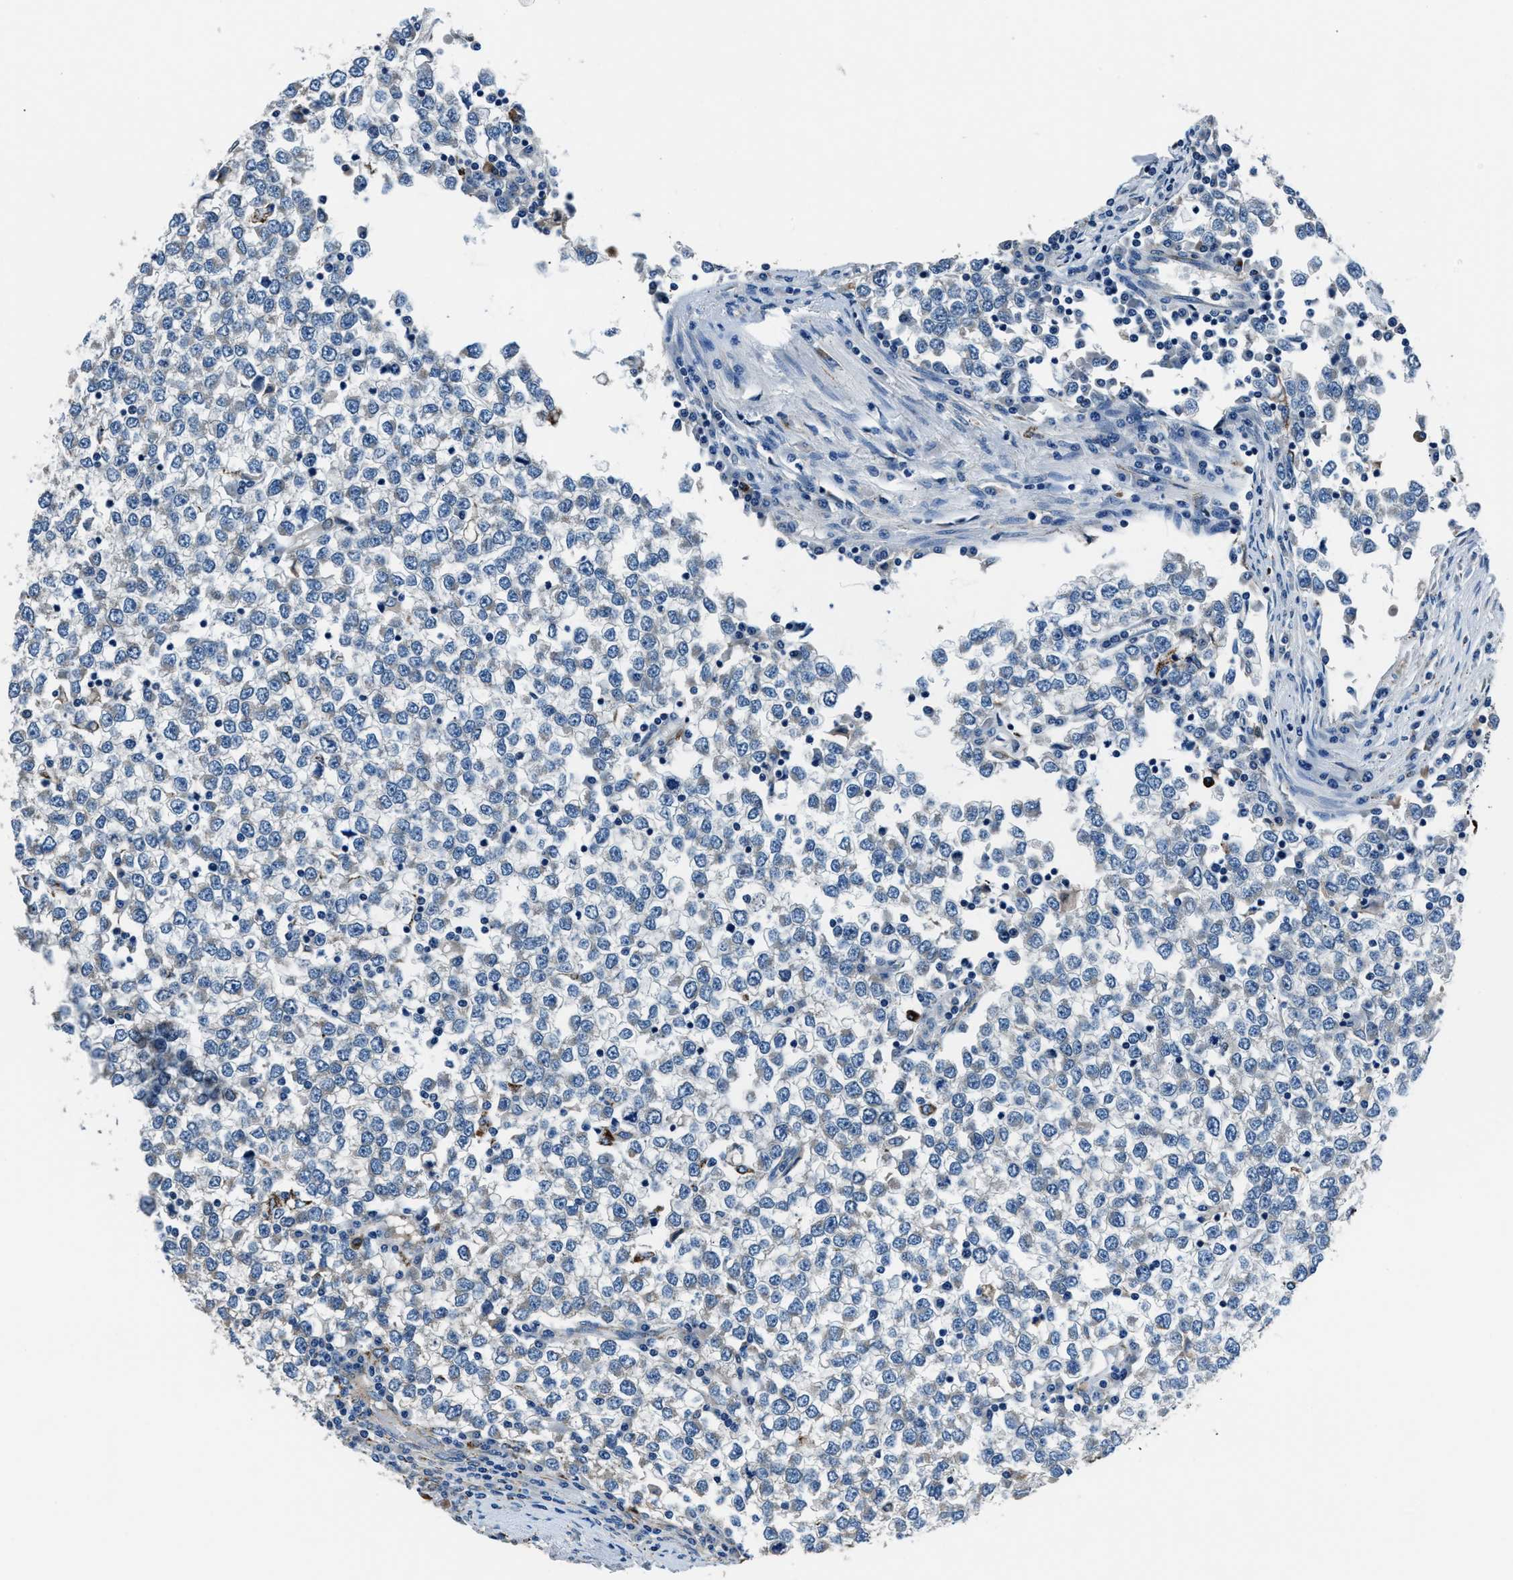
{"staining": {"intensity": "negative", "quantity": "none", "location": "none"}, "tissue": "testis cancer", "cell_type": "Tumor cells", "image_type": "cancer", "snomed": [{"axis": "morphology", "description": "Seminoma, NOS"}, {"axis": "topography", "description": "Testis"}], "caption": "A photomicrograph of human testis cancer (seminoma) is negative for staining in tumor cells.", "gene": "PRTFDC1", "patient": {"sex": "male", "age": 65}}